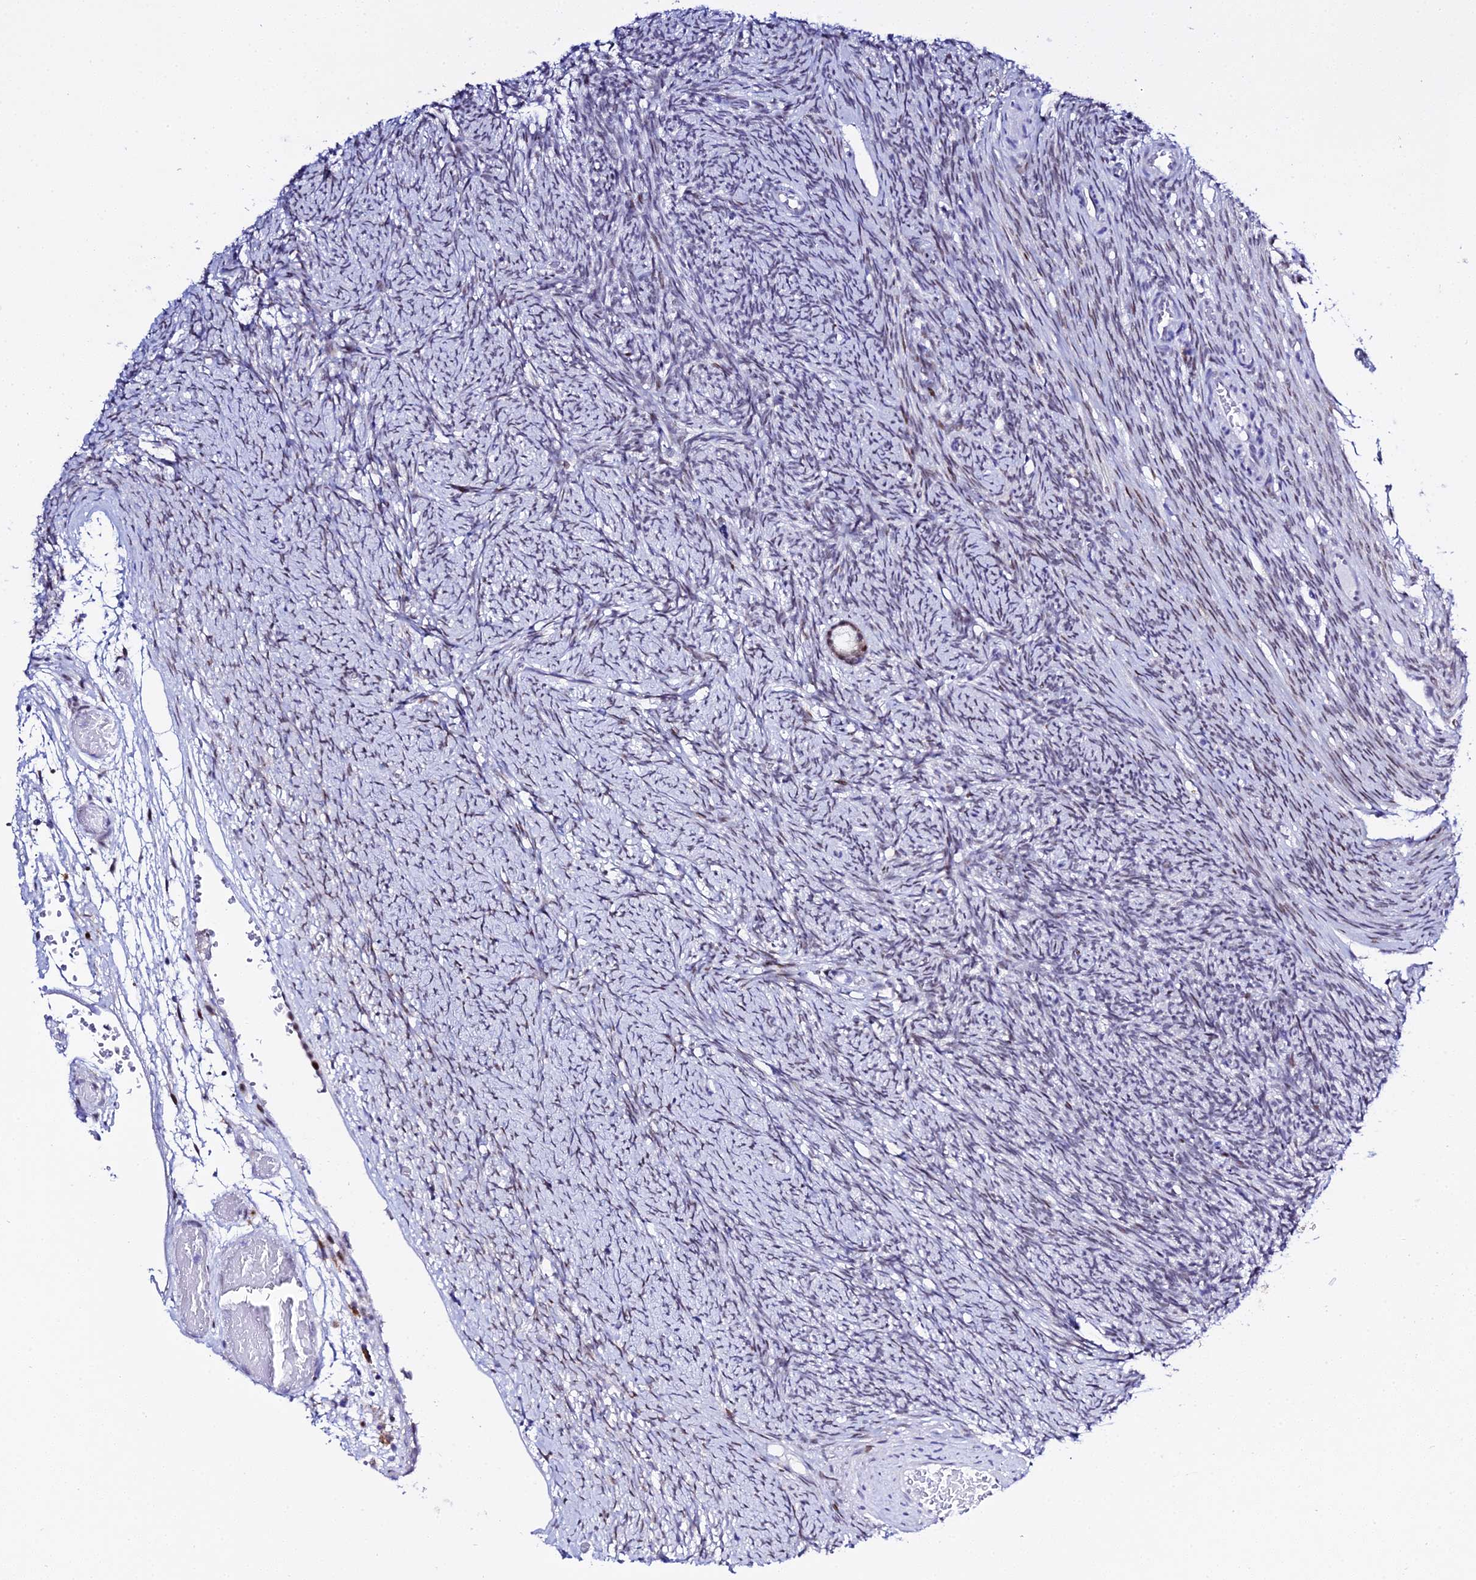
{"staining": {"intensity": "weak", "quantity": ">75%", "location": "cytoplasmic/membranous,nuclear"}, "tissue": "ovary", "cell_type": "Follicle cells", "image_type": "normal", "snomed": [{"axis": "morphology", "description": "Normal tissue, NOS"}, {"axis": "topography", "description": "Ovary"}], "caption": "Immunohistochemical staining of benign human ovary shows weak cytoplasmic/membranous,nuclear protein positivity in about >75% of follicle cells.", "gene": "POFUT2", "patient": {"sex": "female", "age": 44}}